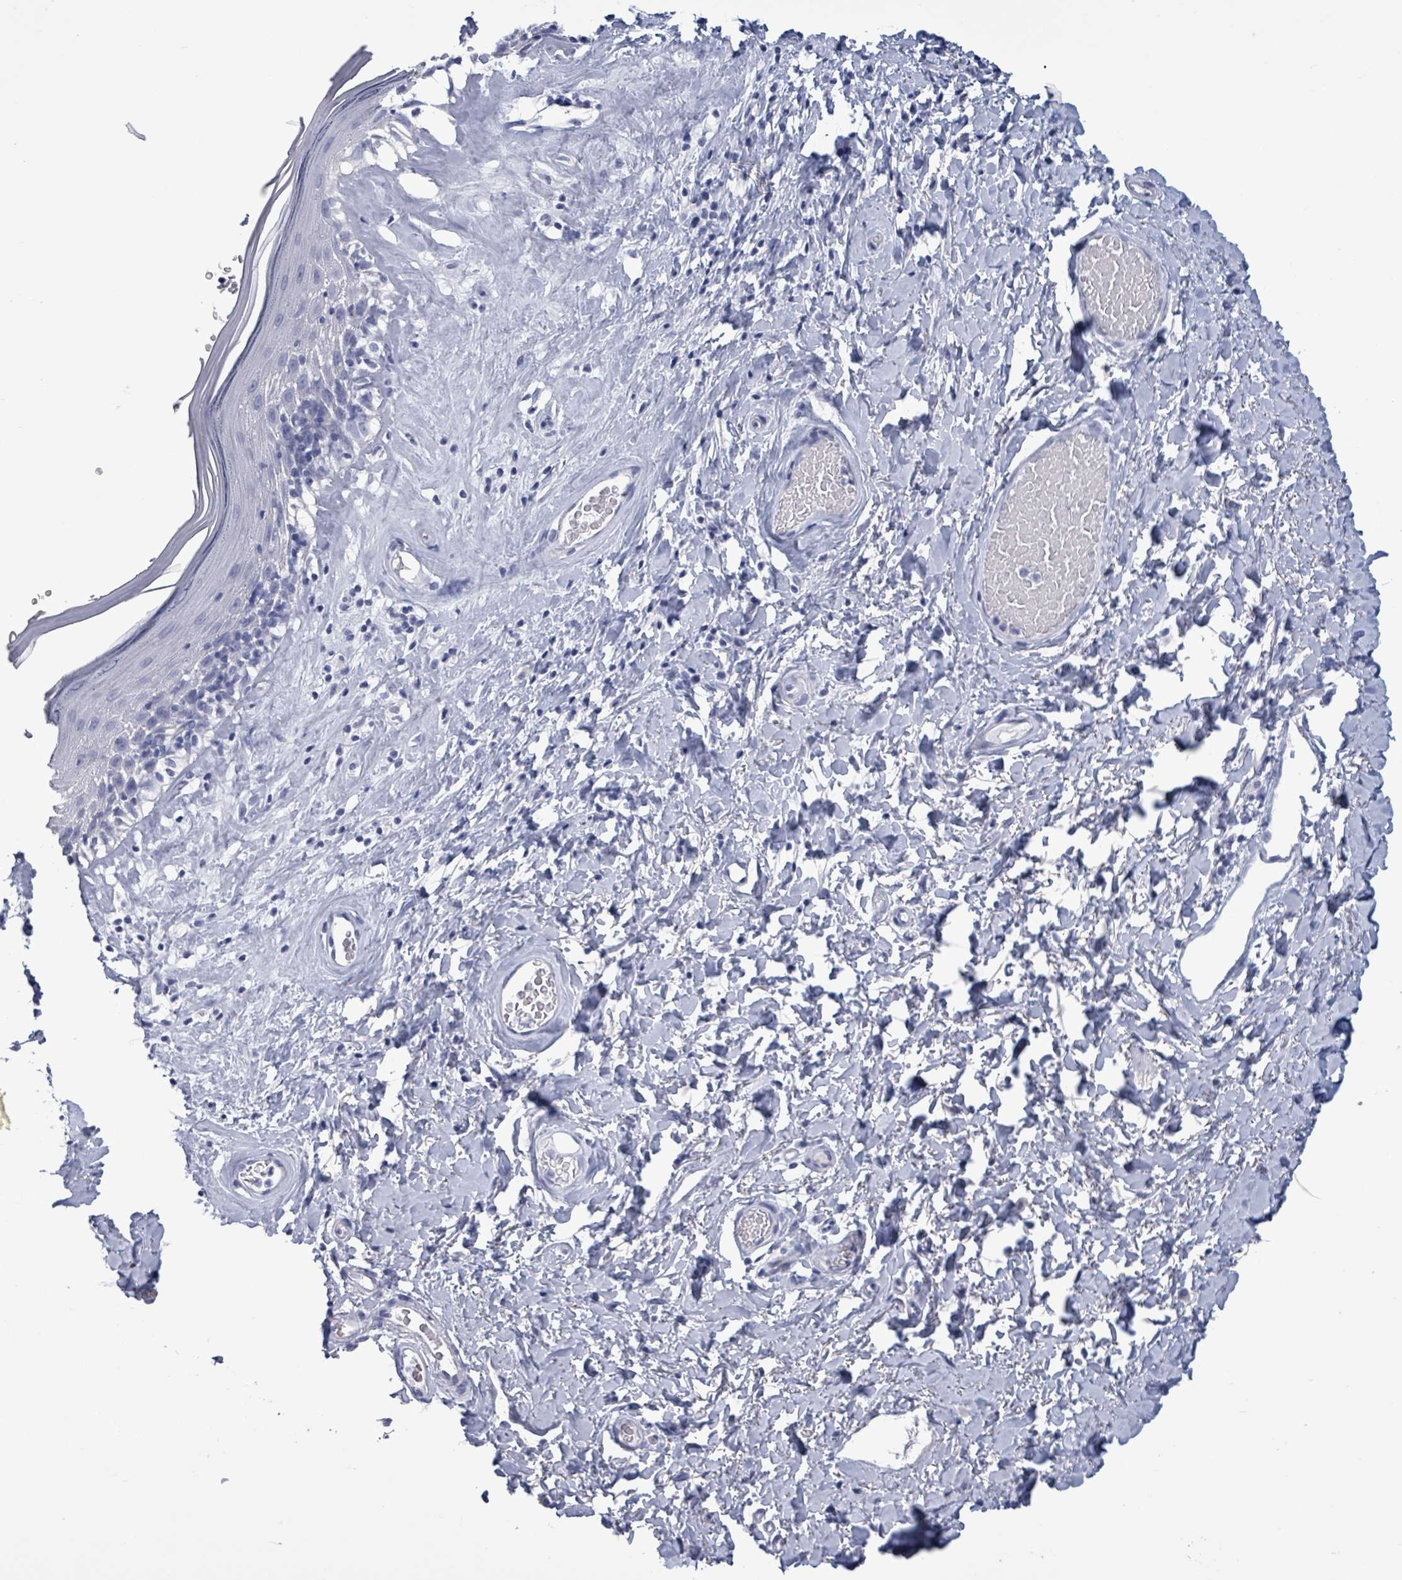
{"staining": {"intensity": "negative", "quantity": "none", "location": "none"}, "tissue": "skin", "cell_type": "Epidermal cells", "image_type": "normal", "snomed": [{"axis": "morphology", "description": "Normal tissue, NOS"}, {"axis": "morphology", "description": "Inflammation, NOS"}, {"axis": "topography", "description": "Vulva"}], "caption": "This photomicrograph is of benign skin stained with immunohistochemistry to label a protein in brown with the nuclei are counter-stained blue. There is no positivity in epidermal cells. (DAB (3,3'-diaminobenzidine) IHC with hematoxylin counter stain).", "gene": "NKX2", "patient": {"sex": "female", "age": 86}}